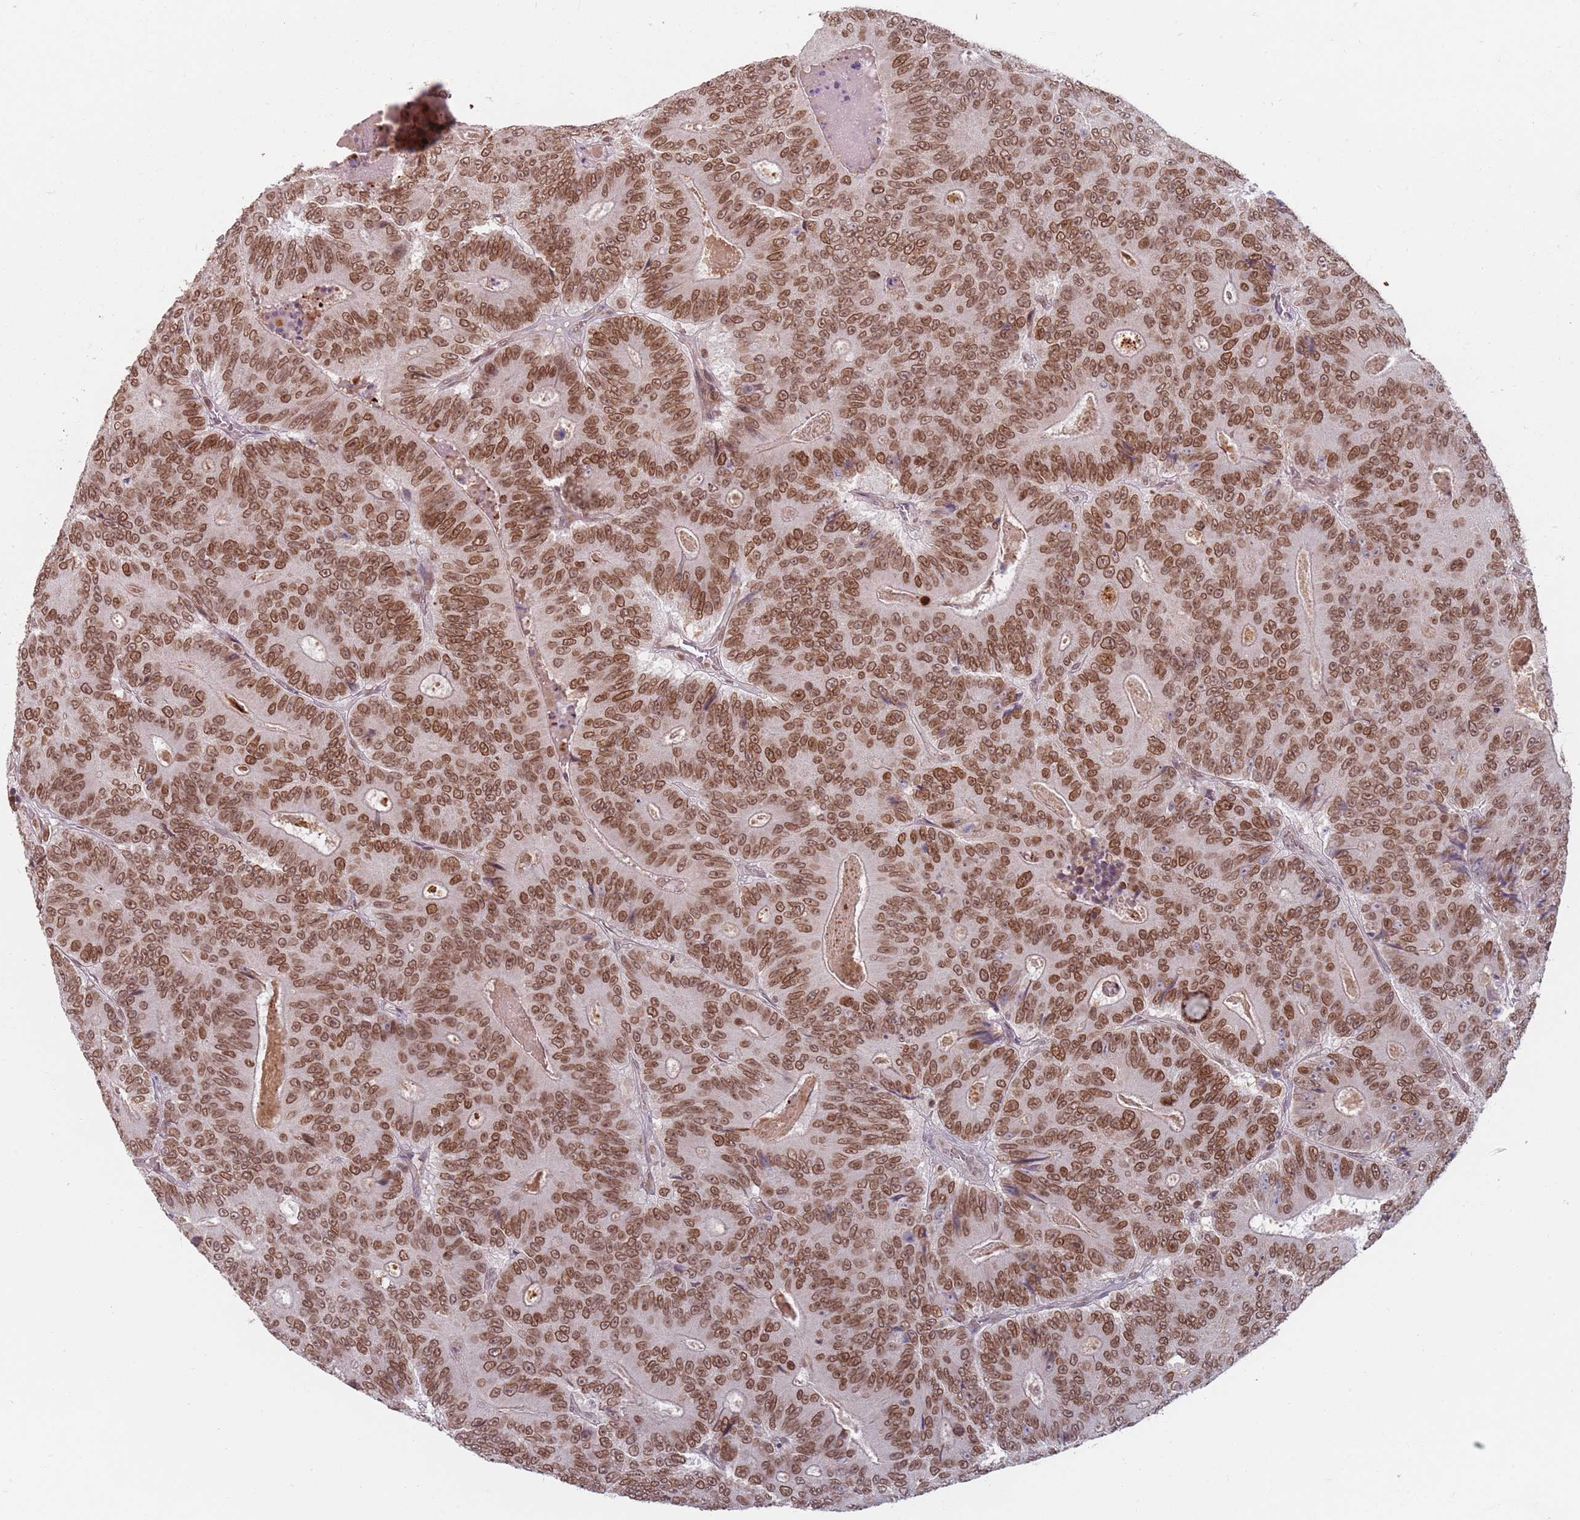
{"staining": {"intensity": "moderate", "quantity": ">75%", "location": "cytoplasmic/membranous,nuclear"}, "tissue": "colorectal cancer", "cell_type": "Tumor cells", "image_type": "cancer", "snomed": [{"axis": "morphology", "description": "Adenocarcinoma, NOS"}, {"axis": "topography", "description": "Colon"}], "caption": "Brown immunohistochemical staining in human colorectal adenocarcinoma shows moderate cytoplasmic/membranous and nuclear staining in about >75% of tumor cells. (brown staining indicates protein expression, while blue staining denotes nuclei).", "gene": "NUP50", "patient": {"sex": "male", "age": 83}}